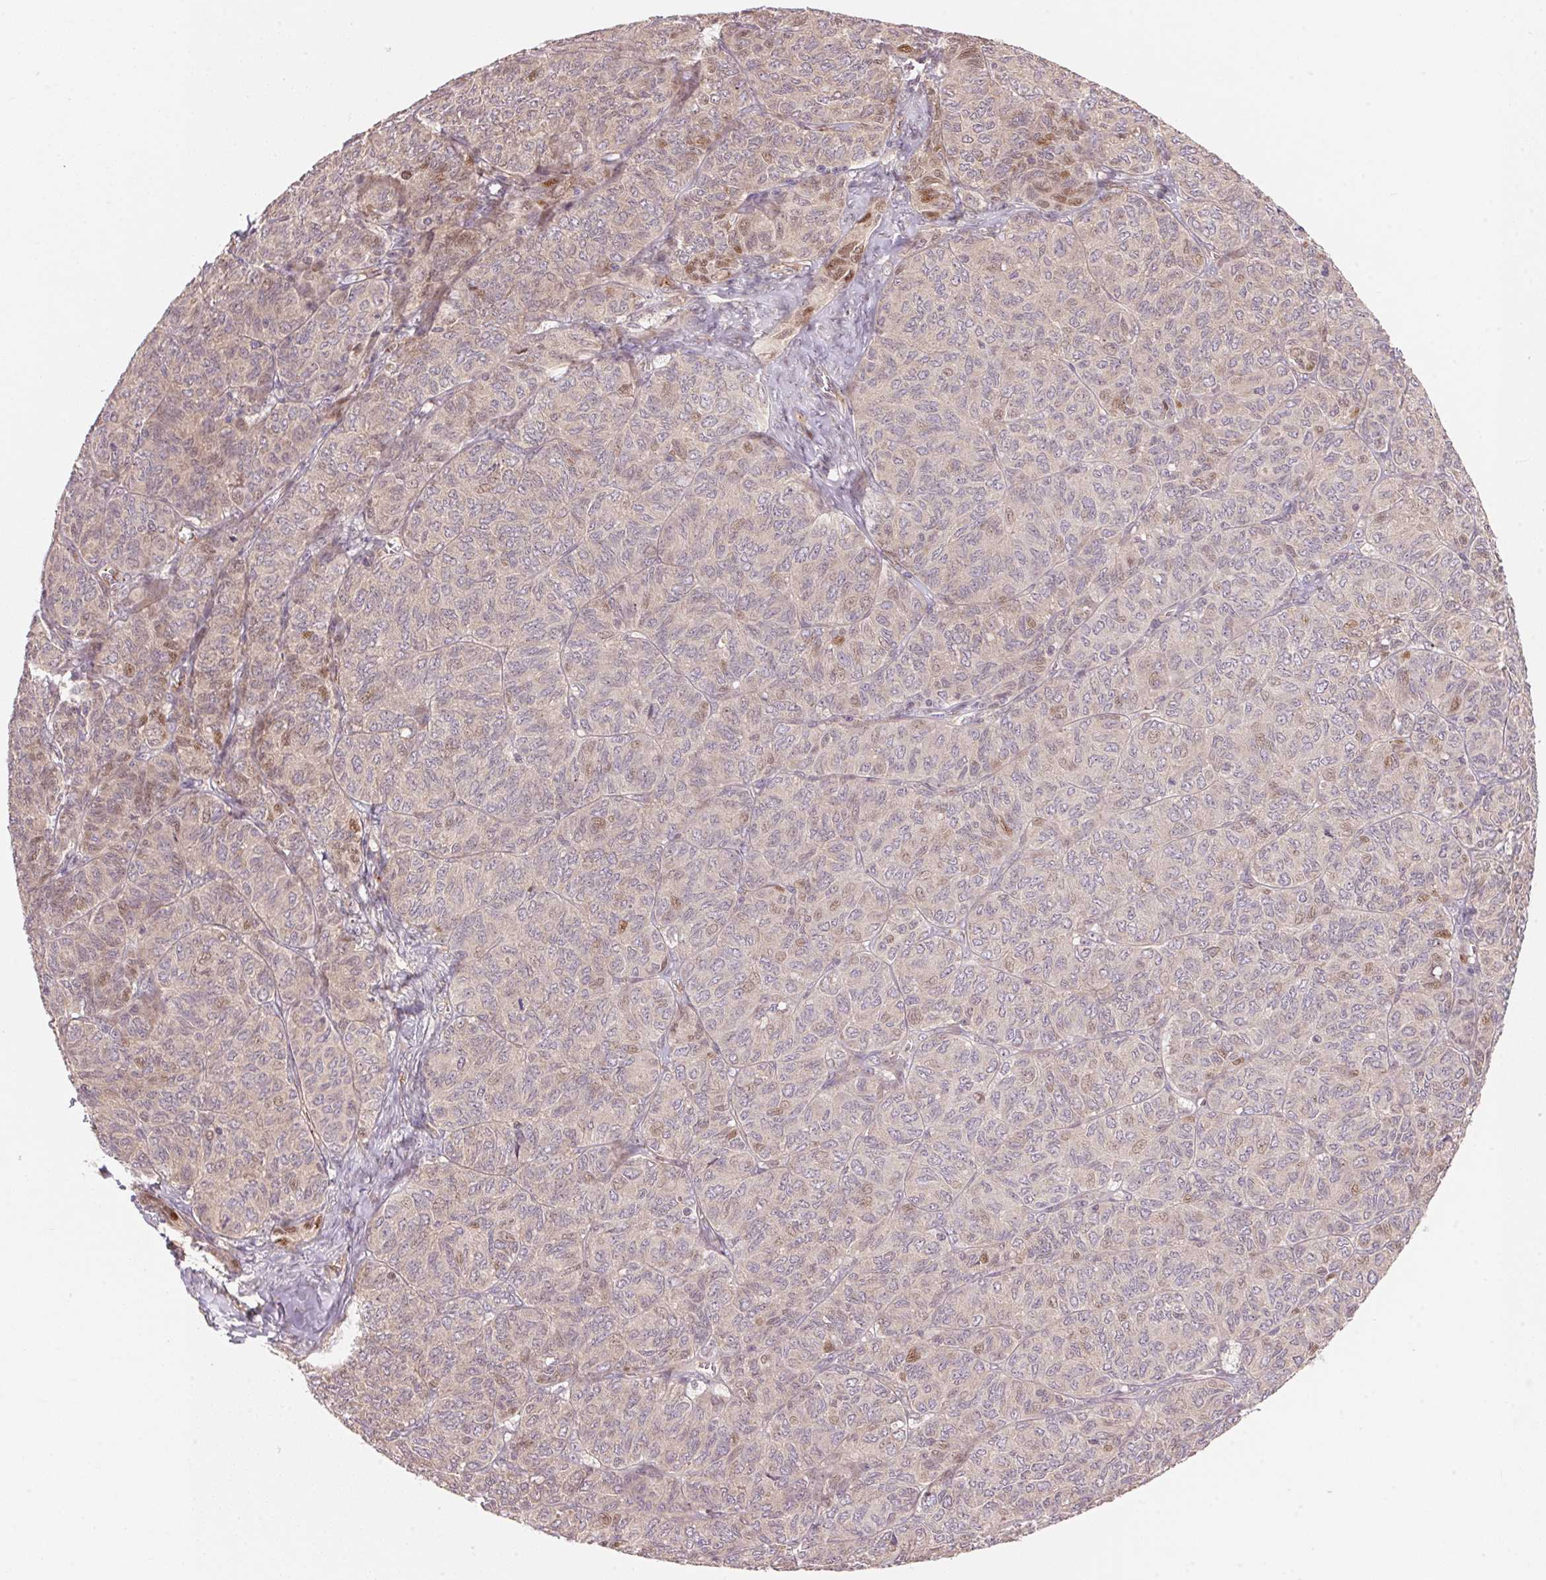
{"staining": {"intensity": "moderate", "quantity": "<25%", "location": "nuclear"}, "tissue": "ovarian cancer", "cell_type": "Tumor cells", "image_type": "cancer", "snomed": [{"axis": "morphology", "description": "Carcinoma, endometroid"}, {"axis": "topography", "description": "Ovary"}], "caption": "Immunohistochemistry staining of ovarian cancer, which shows low levels of moderate nuclear staining in approximately <25% of tumor cells indicating moderate nuclear protein expression. The staining was performed using DAB (3,3'-diaminobenzidine) (brown) for protein detection and nuclei were counterstained in hematoxylin (blue).", "gene": "TNIP2", "patient": {"sex": "female", "age": 80}}